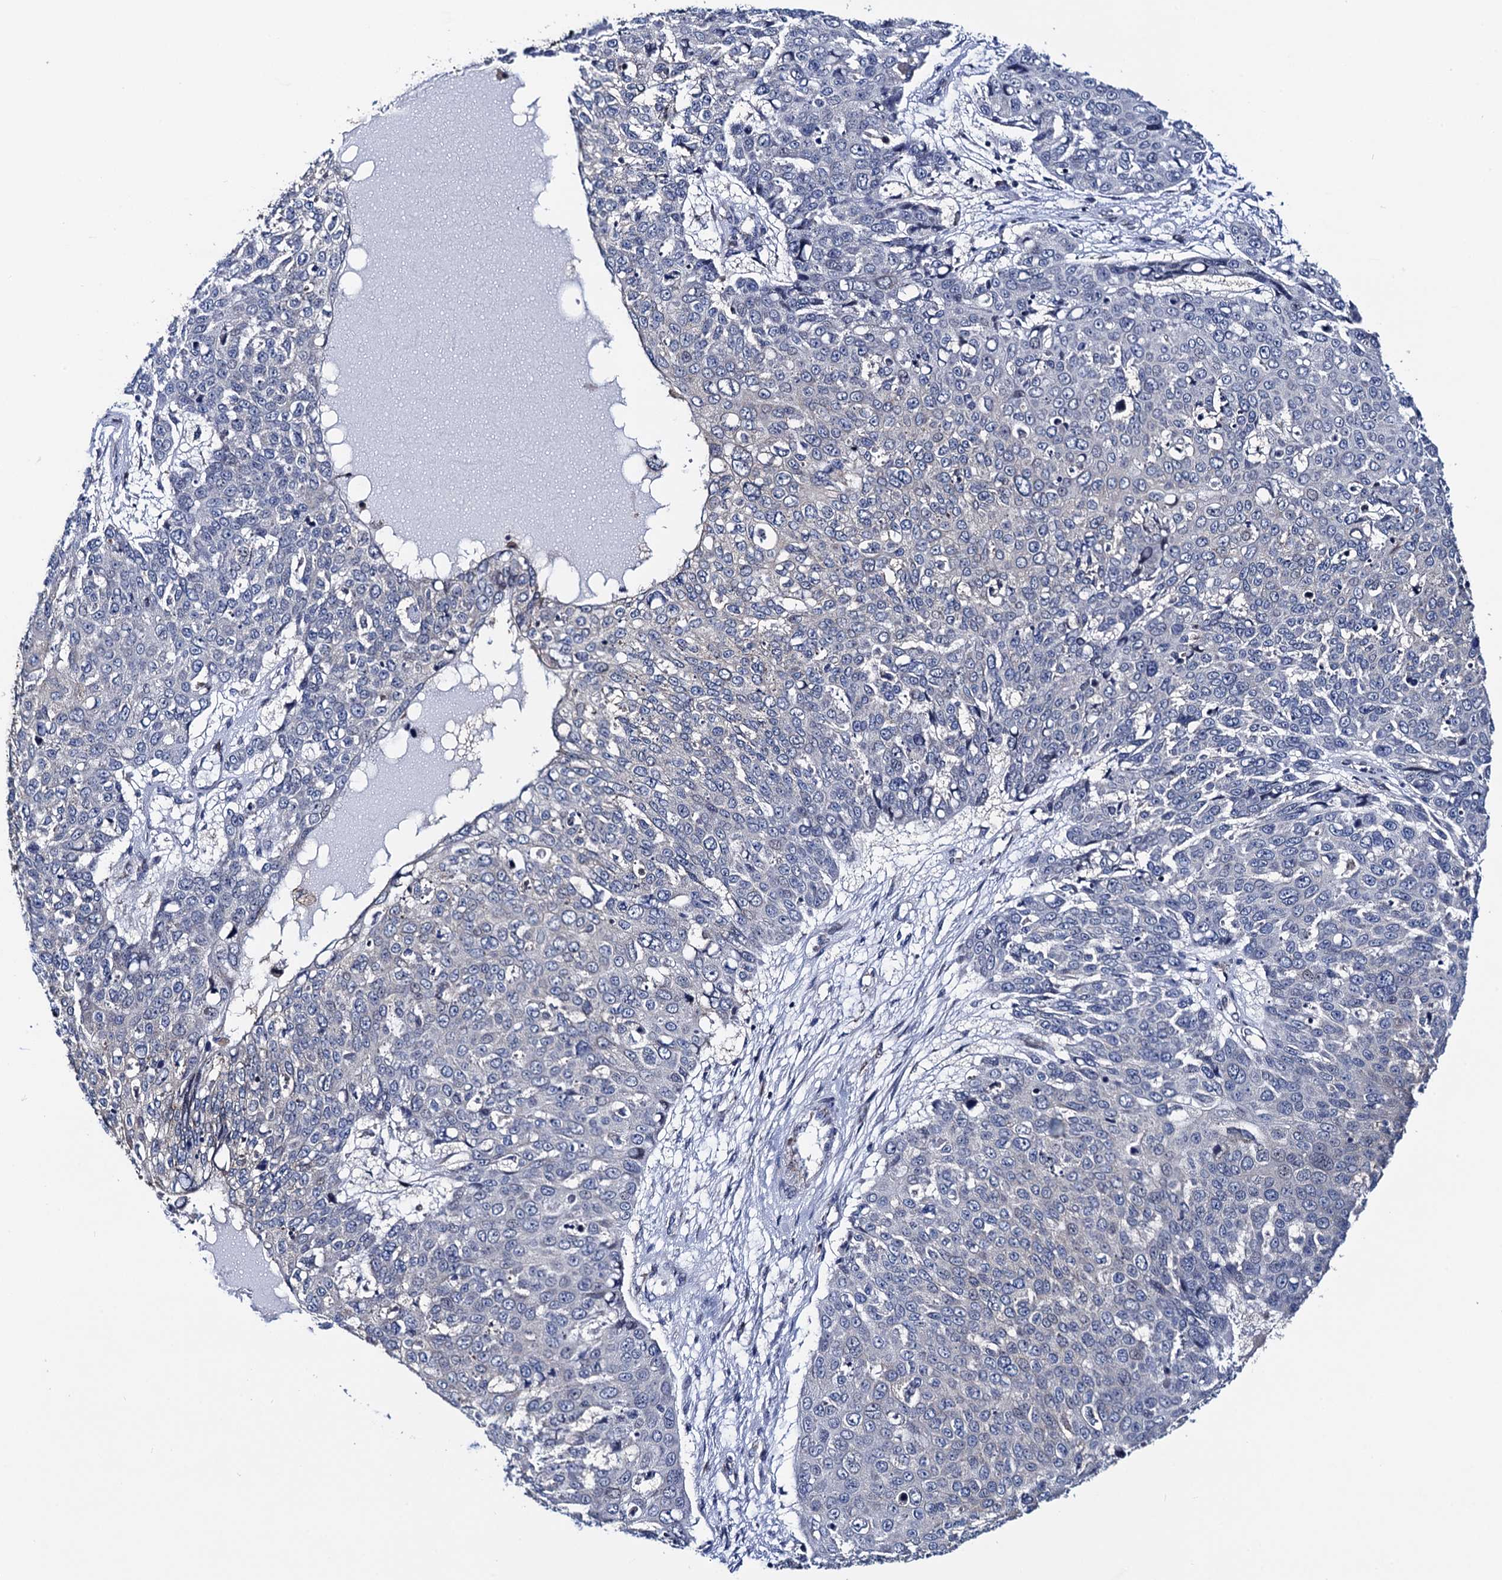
{"staining": {"intensity": "negative", "quantity": "none", "location": "none"}, "tissue": "skin cancer", "cell_type": "Tumor cells", "image_type": "cancer", "snomed": [{"axis": "morphology", "description": "Squamous cell carcinoma, NOS"}, {"axis": "topography", "description": "Skin"}], "caption": "DAB (3,3'-diaminobenzidine) immunohistochemical staining of skin cancer (squamous cell carcinoma) displays no significant expression in tumor cells.", "gene": "PTCD3", "patient": {"sex": "male", "age": 71}}